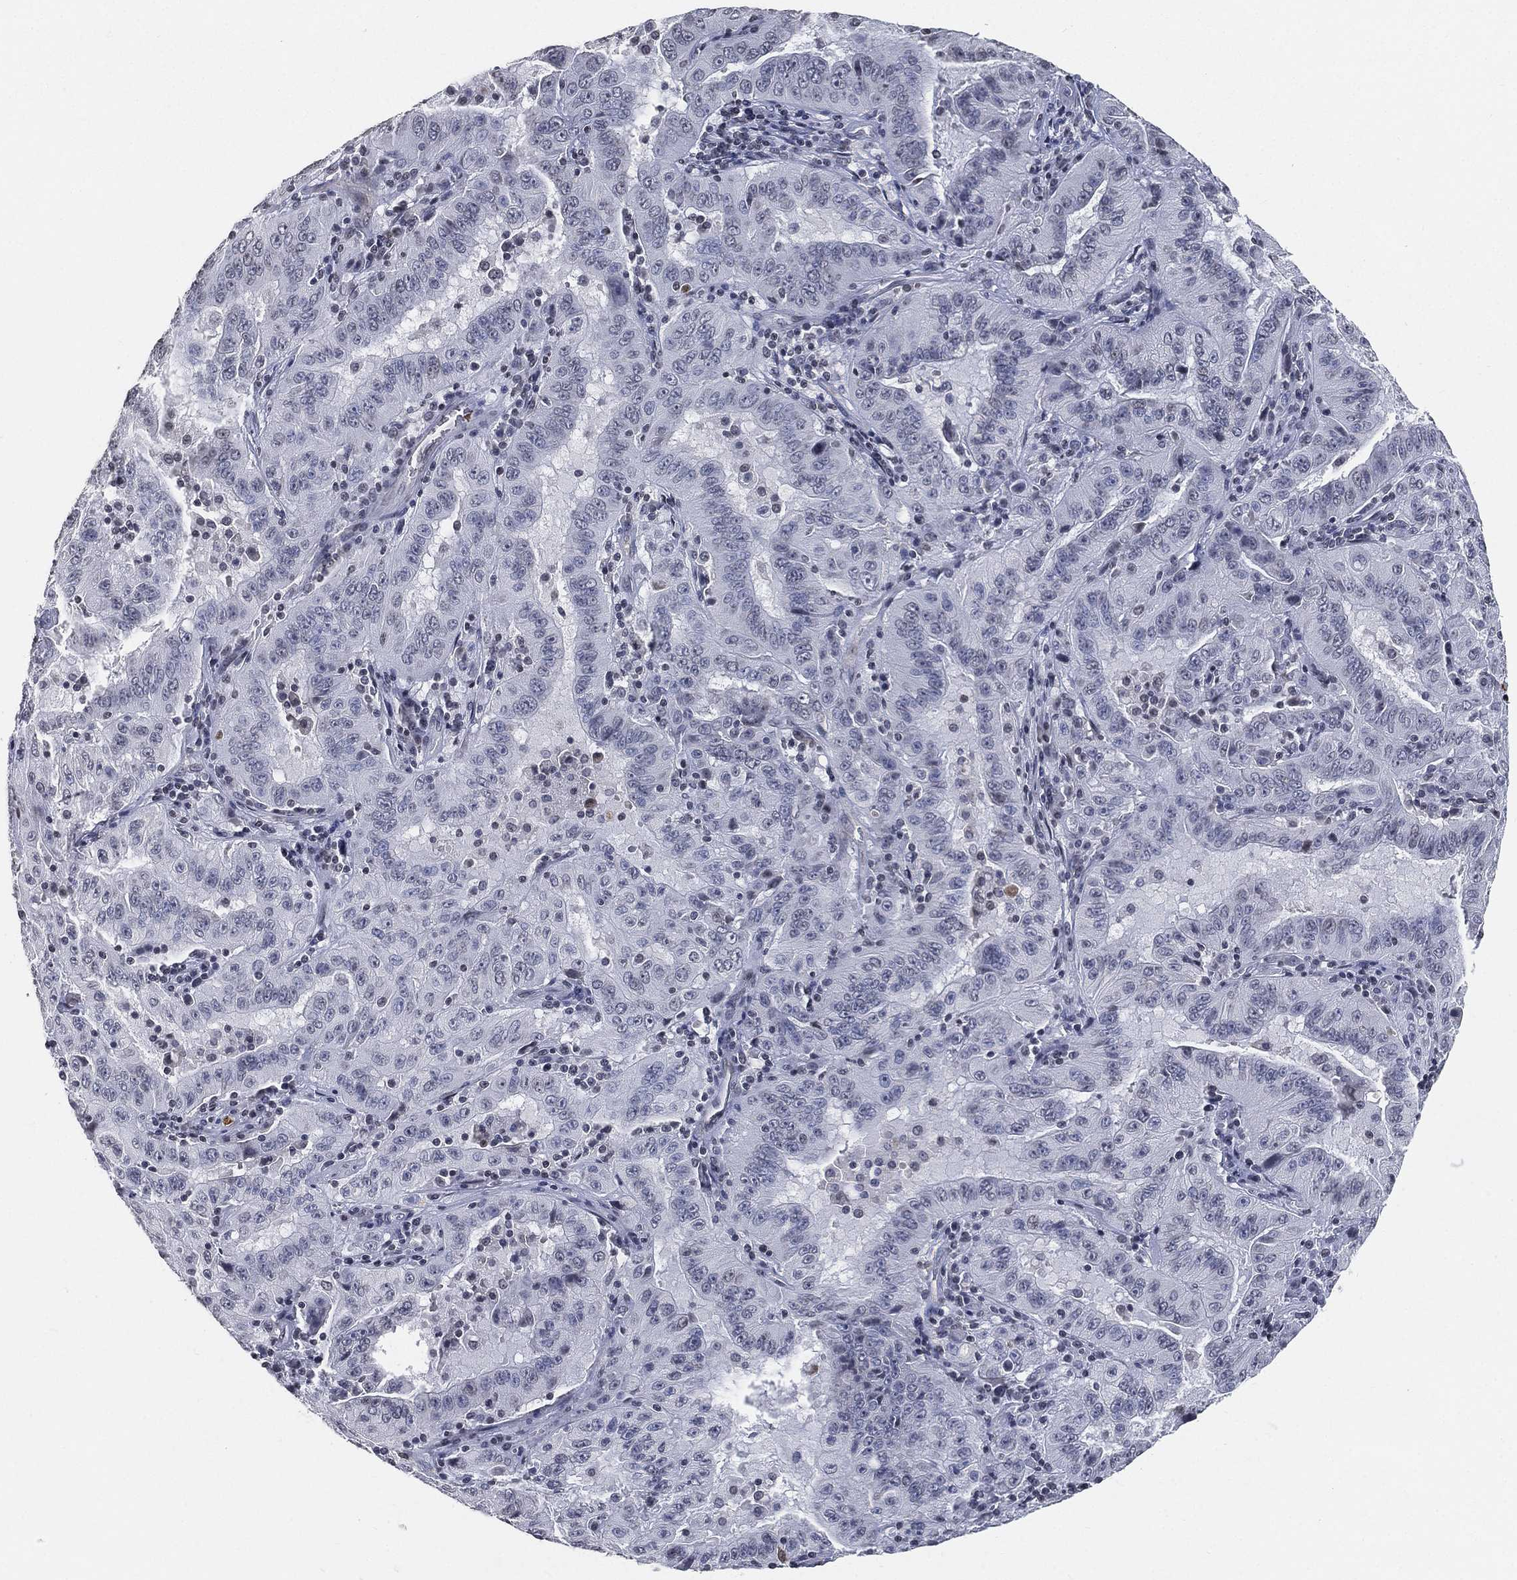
{"staining": {"intensity": "negative", "quantity": "none", "location": "none"}, "tissue": "pancreatic cancer", "cell_type": "Tumor cells", "image_type": "cancer", "snomed": [{"axis": "morphology", "description": "Adenocarcinoma, NOS"}, {"axis": "topography", "description": "Pancreas"}], "caption": "High power microscopy photomicrograph of an IHC micrograph of pancreatic cancer (adenocarcinoma), revealing no significant positivity in tumor cells. (Brightfield microscopy of DAB (3,3'-diaminobenzidine) immunohistochemistry (IHC) at high magnification).", "gene": "ARG1", "patient": {"sex": "male", "age": 63}}